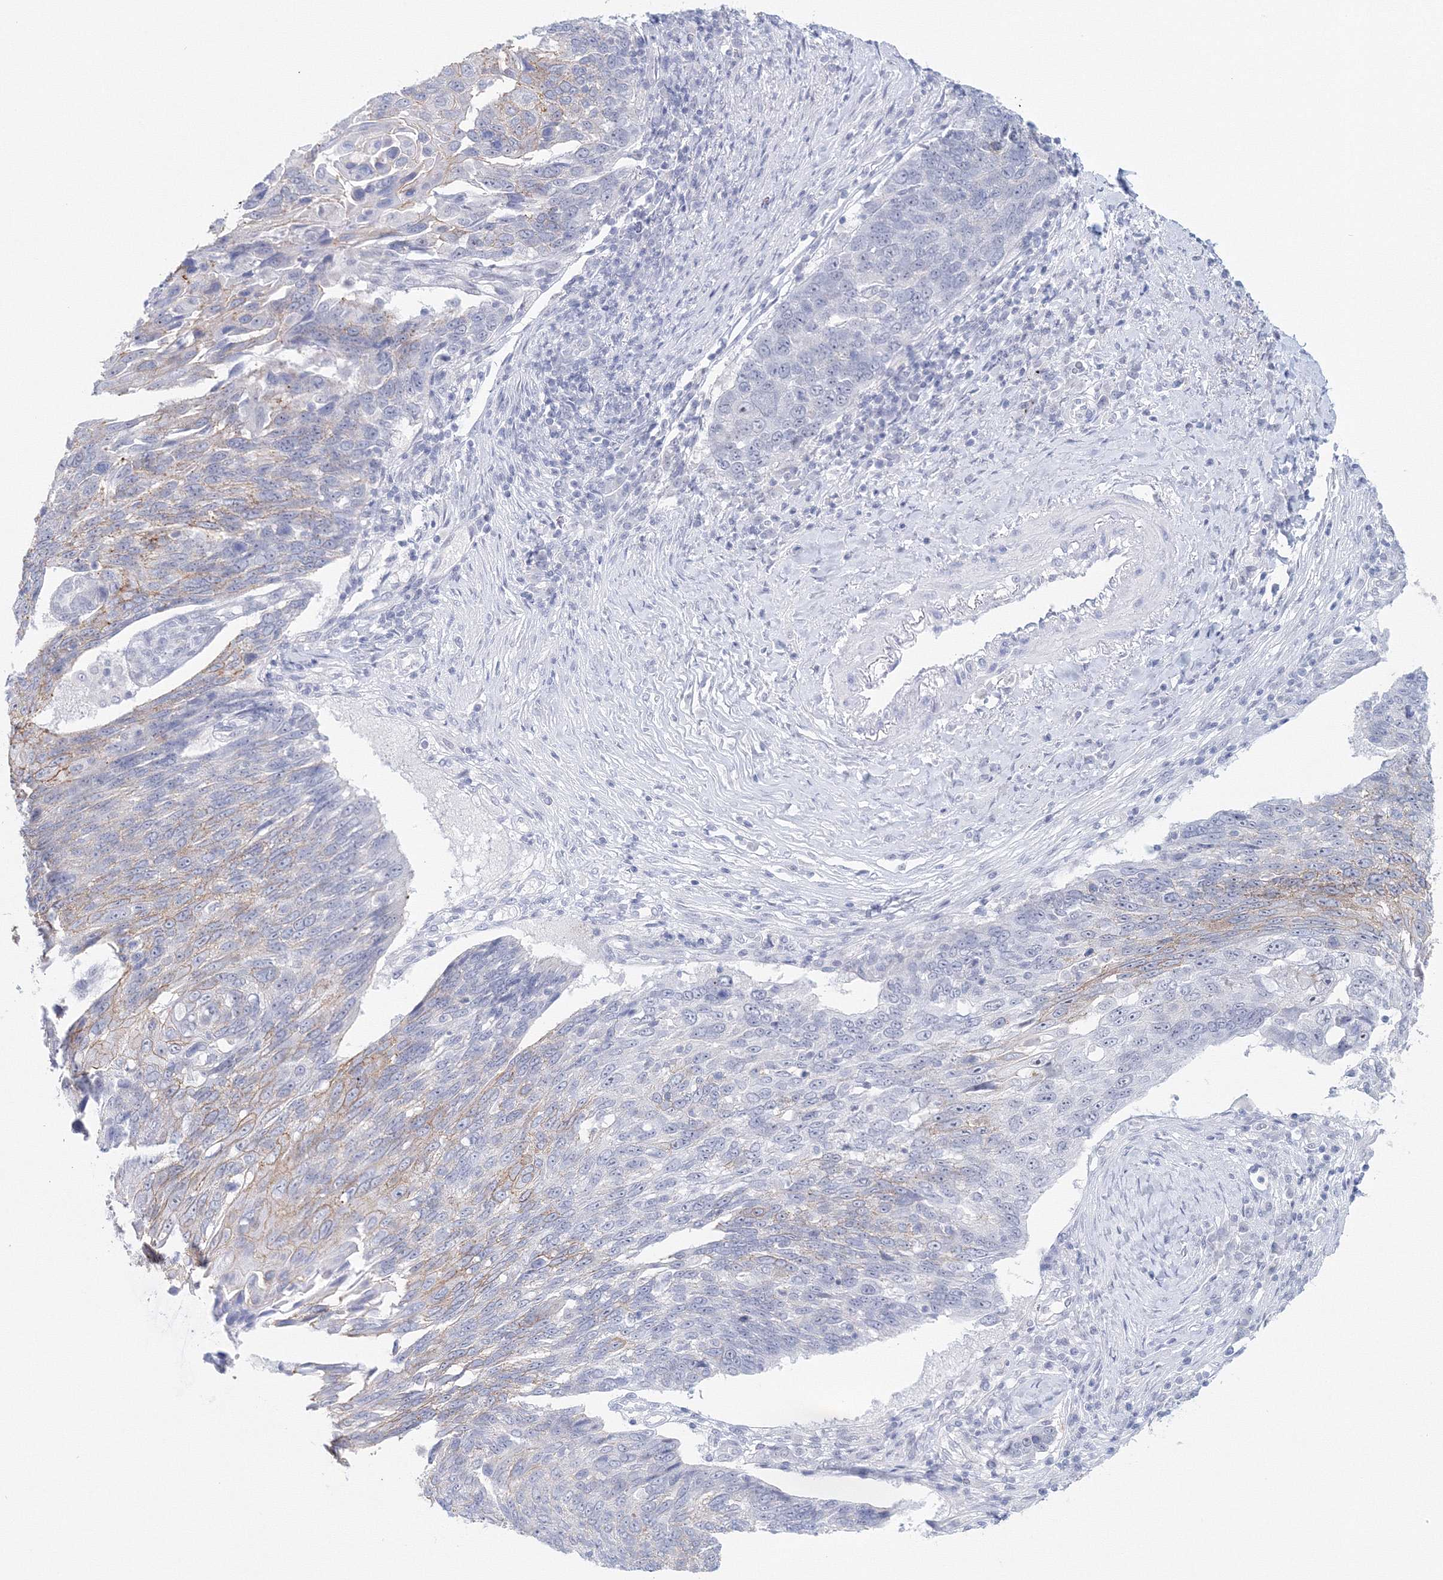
{"staining": {"intensity": "moderate", "quantity": "<25%", "location": "cytoplasmic/membranous"}, "tissue": "lung cancer", "cell_type": "Tumor cells", "image_type": "cancer", "snomed": [{"axis": "morphology", "description": "Squamous cell carcinoma, NOS"}, {"axis": "topography", "description": "Lung"}], "caption": "The image displays a brown stain indicating the presence of a protein in the cytoplasmic/membranous of tumor cells in lung cancer. (brown staining indicates protein expression, while blue staining denotes nuclei).", "gene": "VSIG1", "patient": {"sex": "male", "age": 66}}